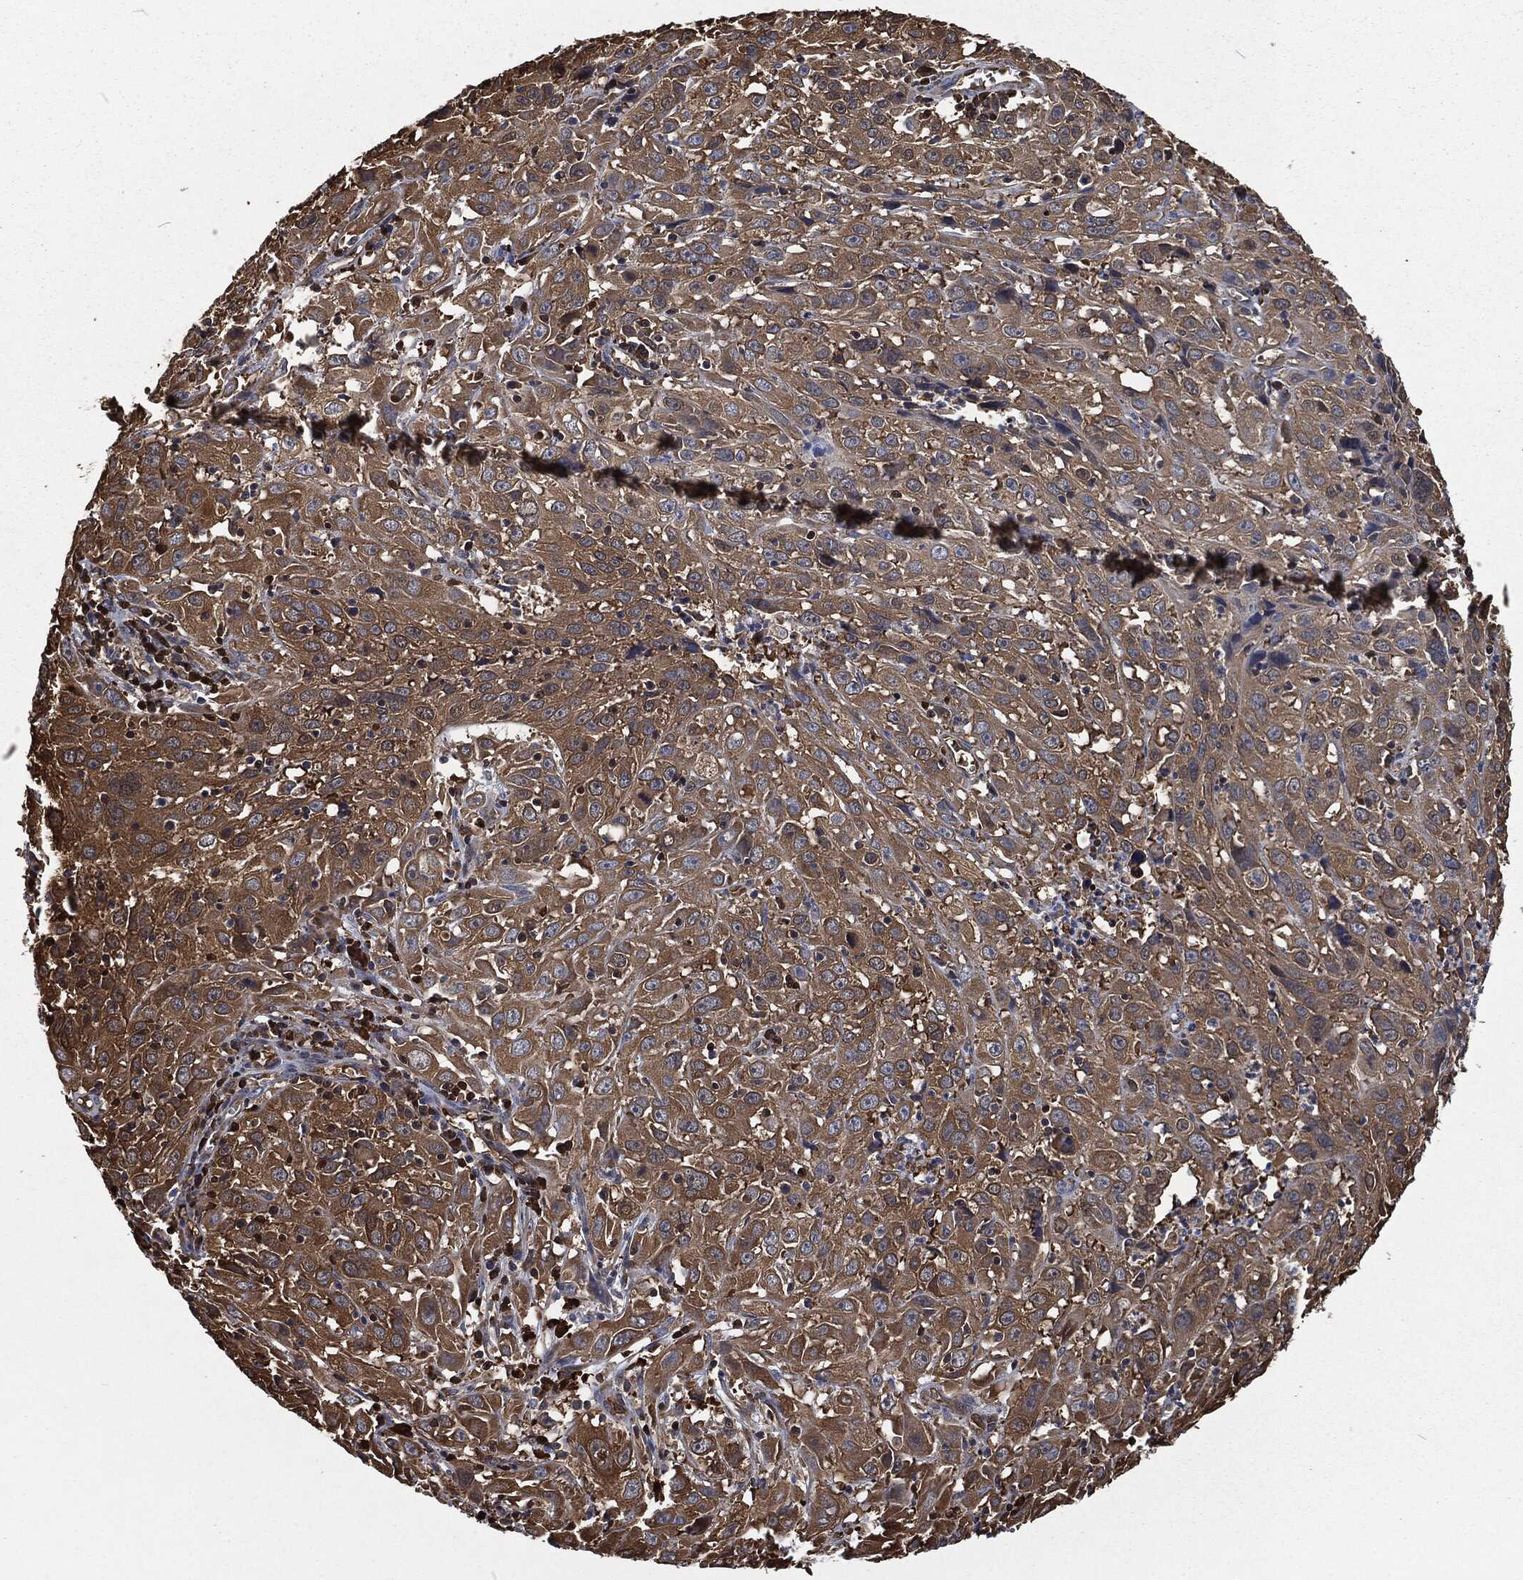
{"staining": {"intensity": "moderate", "quantity": "25%-75%", "location": "cytoplasmic/membranous"}, "tissue": "cervical cancer", "cell_type": "Tumor cells", "image_type": "cancer", "snomed": [{"axis": "morphology", "description": "Squamous cell carcinoma, NOS"}, {"axis": "topography", "description": "Cervix"}], "caption": "High-power microscopy captured an immunohistochemistry (IHC) histopathology image of cervical squamous cell carcinoma, revealing moderate cytoplasmic/membranous staining in approximately 25%-75% of tumor cells.", "gene": "PRDX4", "patient": {"sex": "female", "age": 32}}